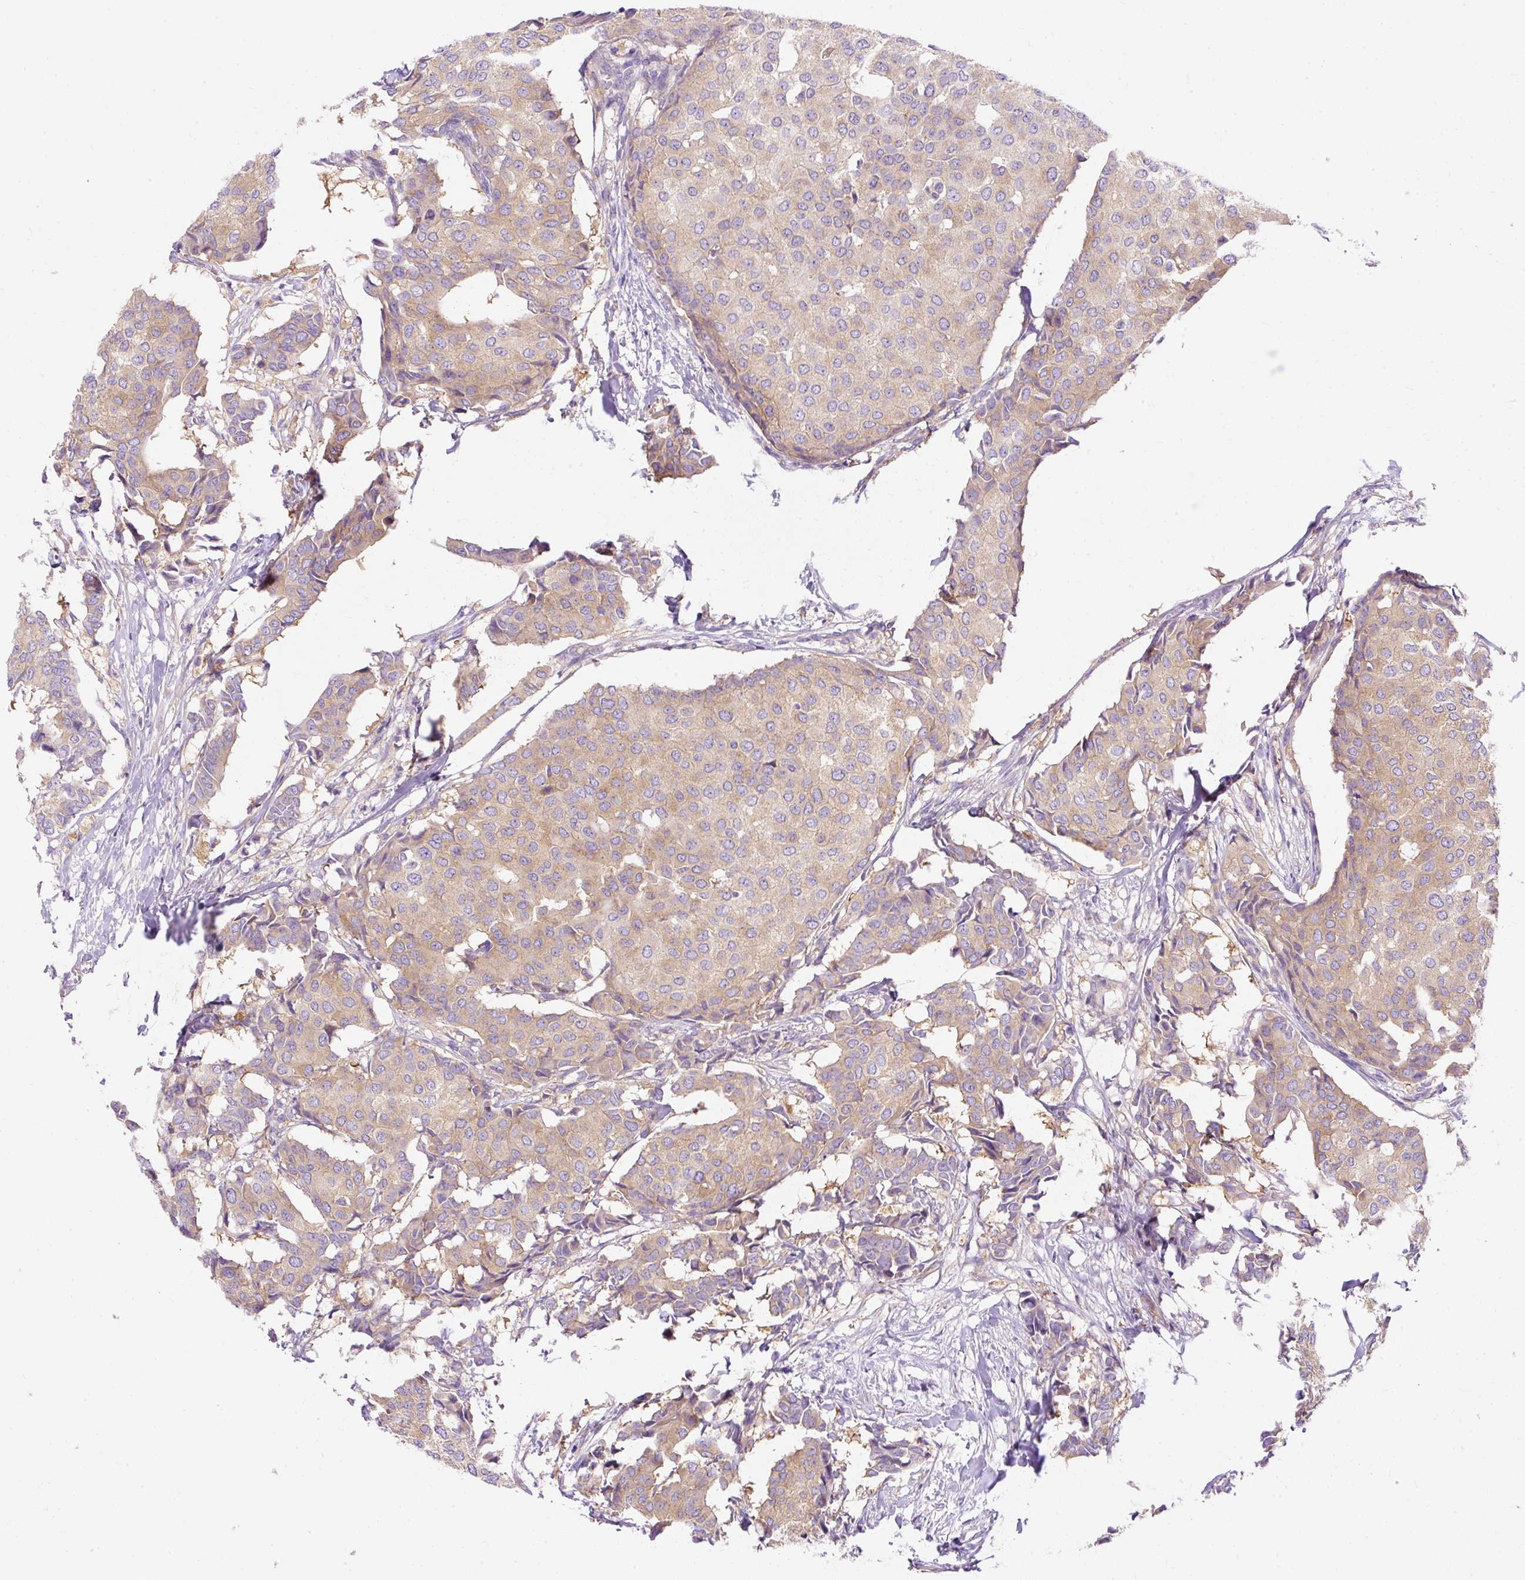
{"staining": {"intensity": "weak", "quantity": ">75%", "location": "cytoplasmic/membranous"}, "tissue": "breast cancer", "cell_type": "Tumor cells", "image_type": "cancer", "snomed": [{"axis": "morphology", "description": "Duct carcinoma"}, {"axis": "topography", "description": "Breast"}], "caption": "Immunohistochemistry (IHC) of human intraductal carcinoma (breast) shows low levels of weak cytoplasmic/membranous positivity in about >75% of tumor cells.", "gene": "OR4K15", "patient": {"sex": "female", "age": 75}}